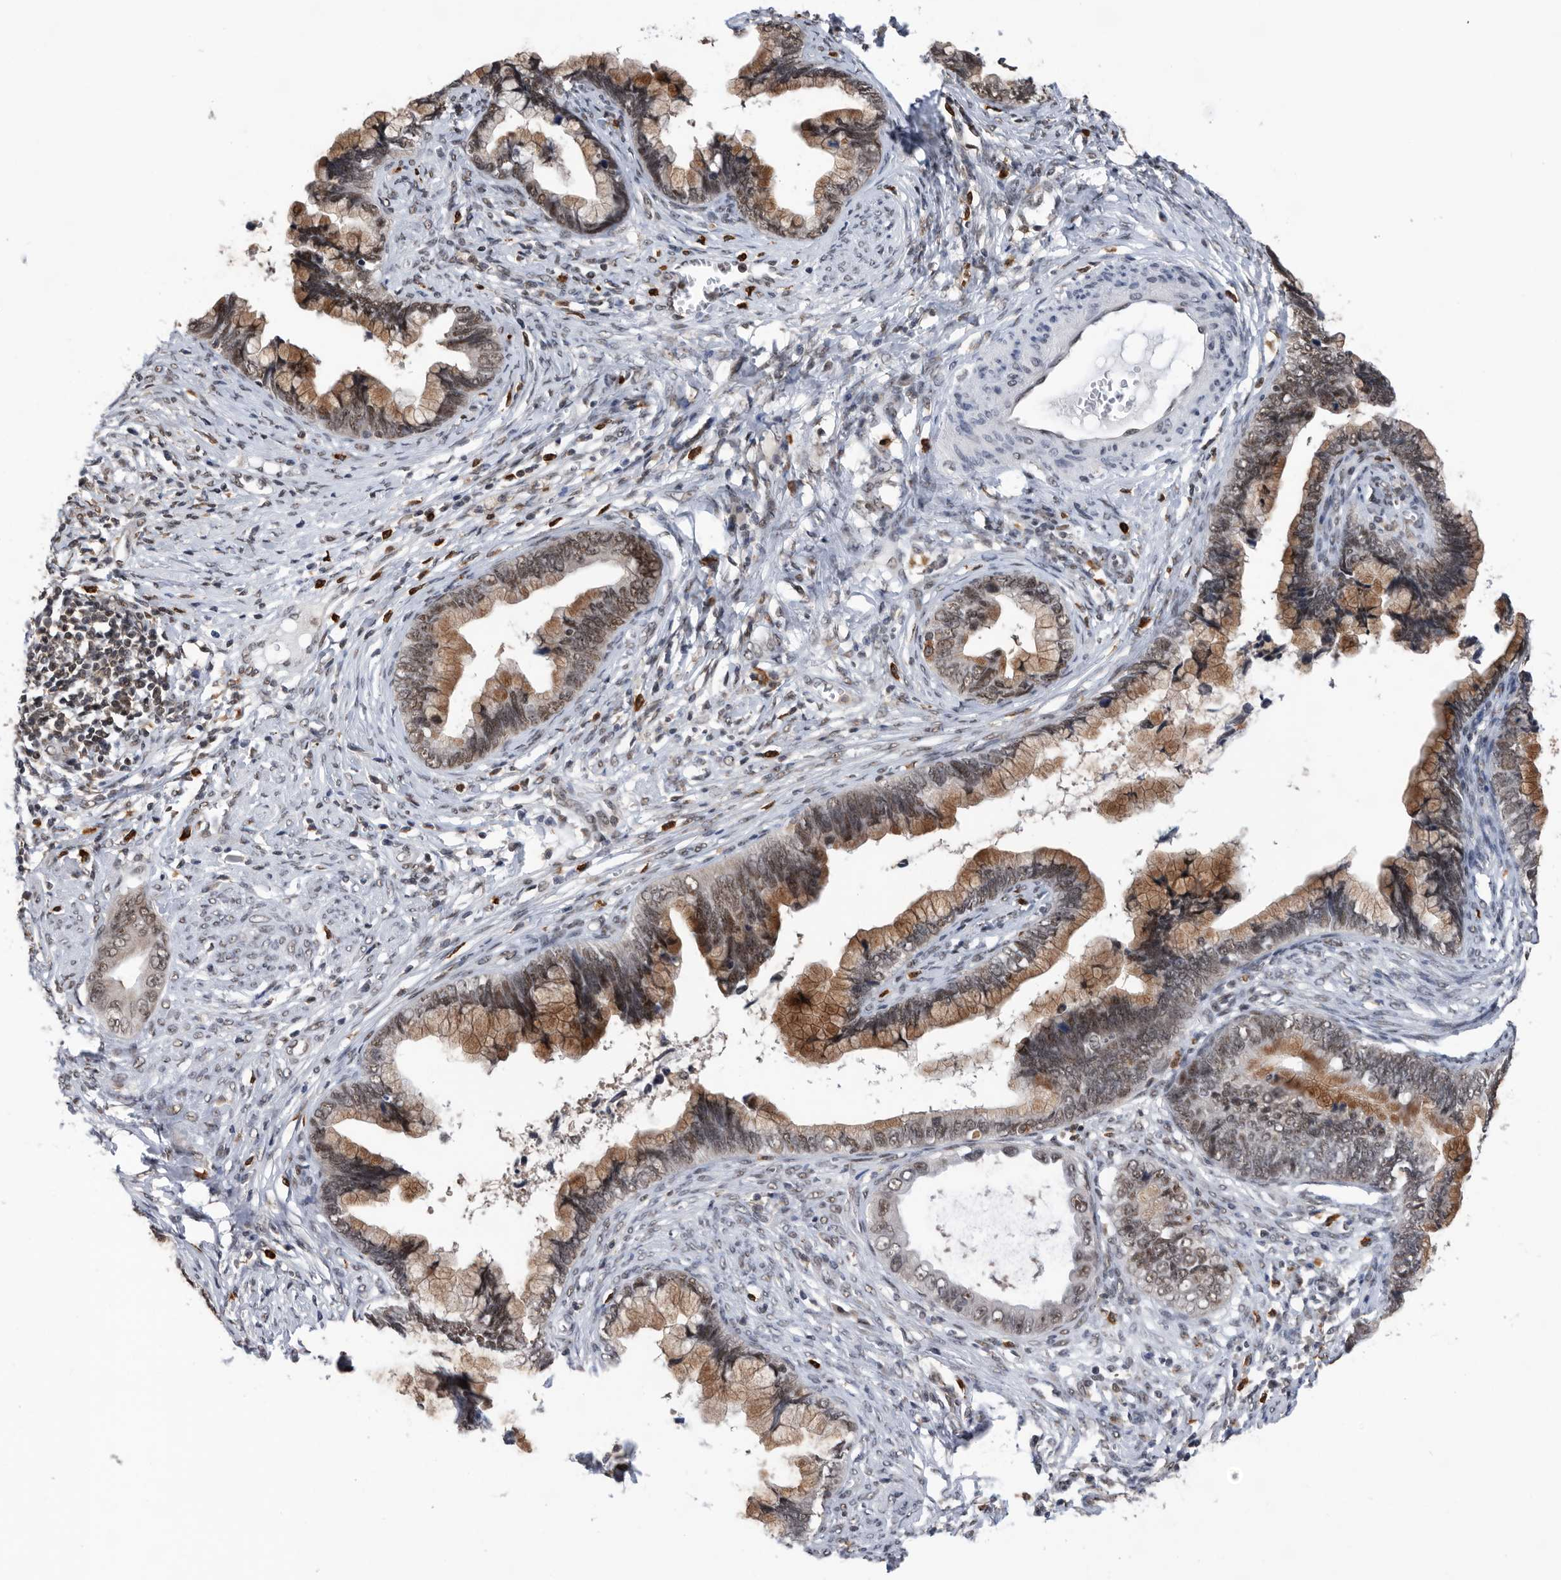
{"staining": {"intensity": "moderate", "quantity": ">75%", "location": "cytoplasmic/membranous,nuclear"}, "tissue": "cervical cancer", "cell_type": "Tumor cells", "image_type": "cancer", "snomed": [{"axis": "morphology", "description": "Adenocarcinoma, NOS"}, {"axis": "topography", "description": "Cervix"}], "caption": "Immunohistochemical staining of cervical adenocarcinoma reveals medium levels of moderate cytoplasmic/membranous and nuclear positivity in about >75% of tumor cells. The protein of interest is stained brown, and the nuclei are stained in blue (DAB IHC with brightfield microscopy, high magnification).", "gene": "ZNF260", "patient": {"sex": "female", "age": 44}}